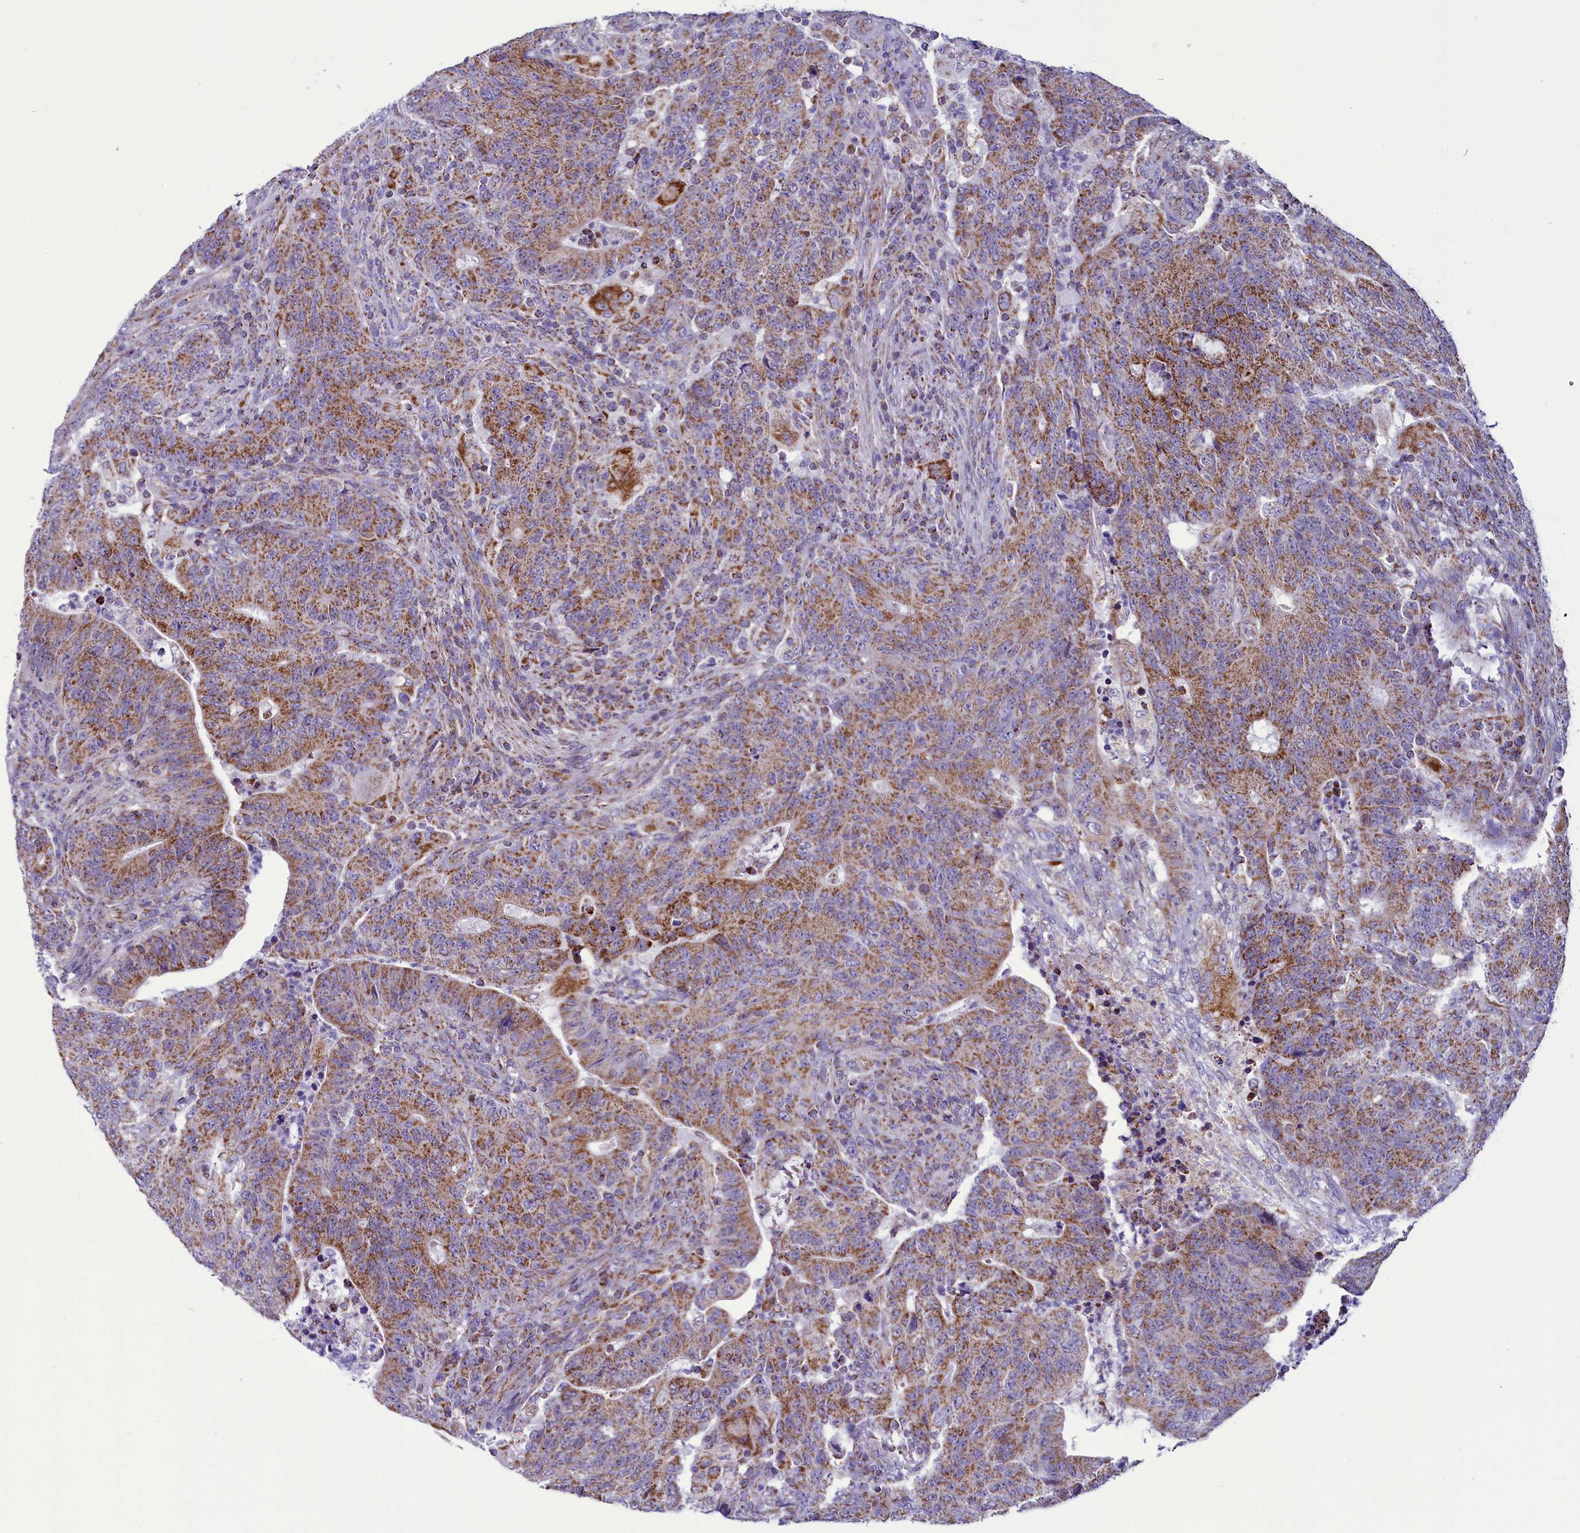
{"staining": {"intensity": "moderate", "quantity": ">75%", "location": "cytoplasmic/membranous"}, "tissue": "colorectal cancer", "cell_type": "Tumor cells", "image_type": "cancer", "snomed": [{"axis": "morphology", "description": "Adenocarcinoma, NOS"}, {"axis": "topography", "description": "Colon"}], "caption": "The immunohistochemical stain labels moderate cytoplasmic/membranous staining in tumor cells of colorectal cancer (adenocarcinoma) tissue.", "gene": "ICA1L", "patient": {"sex": "female", "age": 75}}